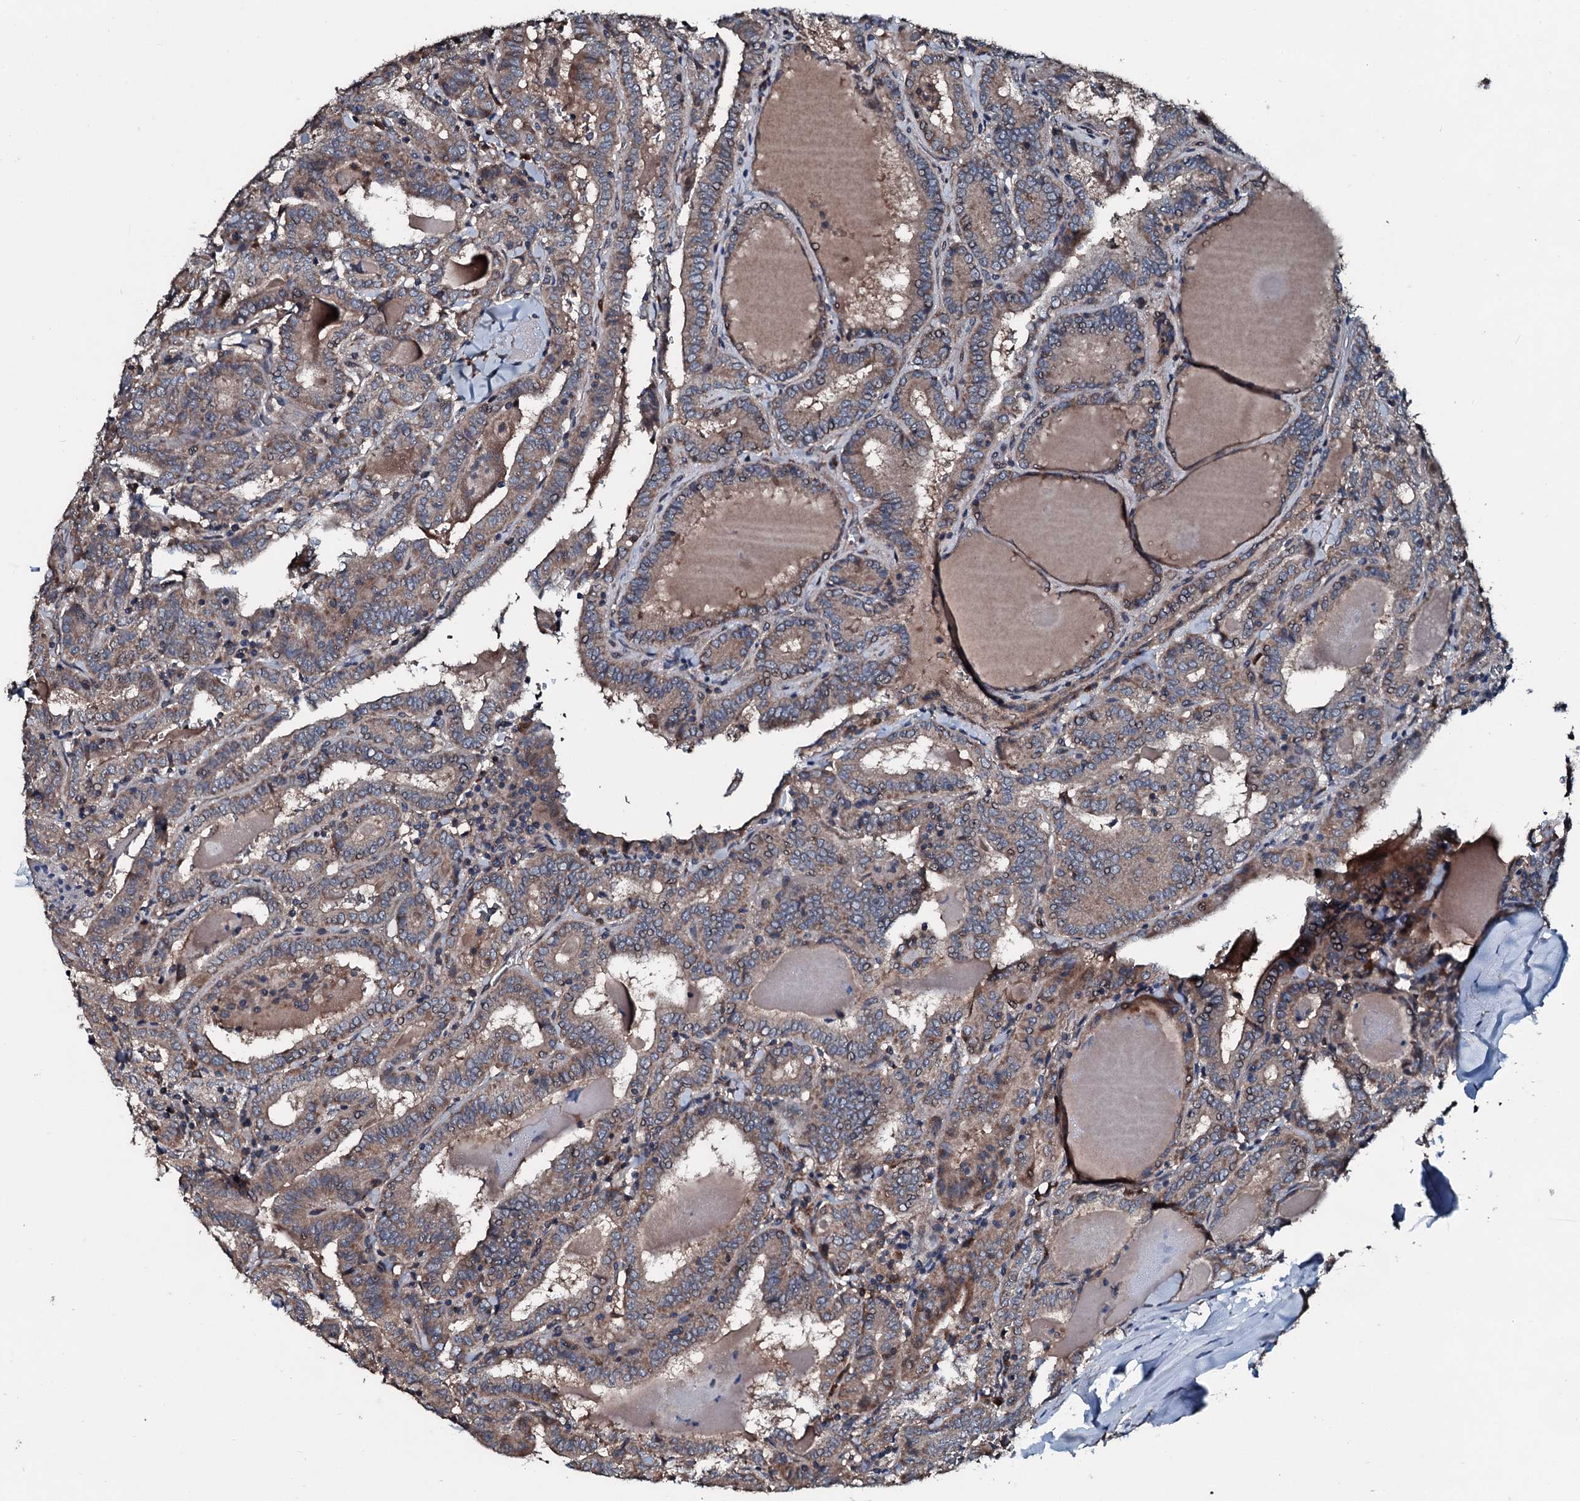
{"staining": {"intensity": "moderate", "quantity": ">75%", "location": "cytoplasmic/membranous"}, "tissue": "thyroid cancer", "cell_type": "Tumor cells", "image_type": "cancer", "snomed": [{"axis": "morphology", "description": "Papillary adenocarcinoma, NOS"}, {"axis": "topography", "description": "Thyroid gland"}], "caption": "Papillary adenocarcinoma (thyroid) stained for a protein shows moderate cytoplasmic/membranous positivity in tumor cells.", "gene": "AARS1", "patient": {"sex": "female", "age": 72}}